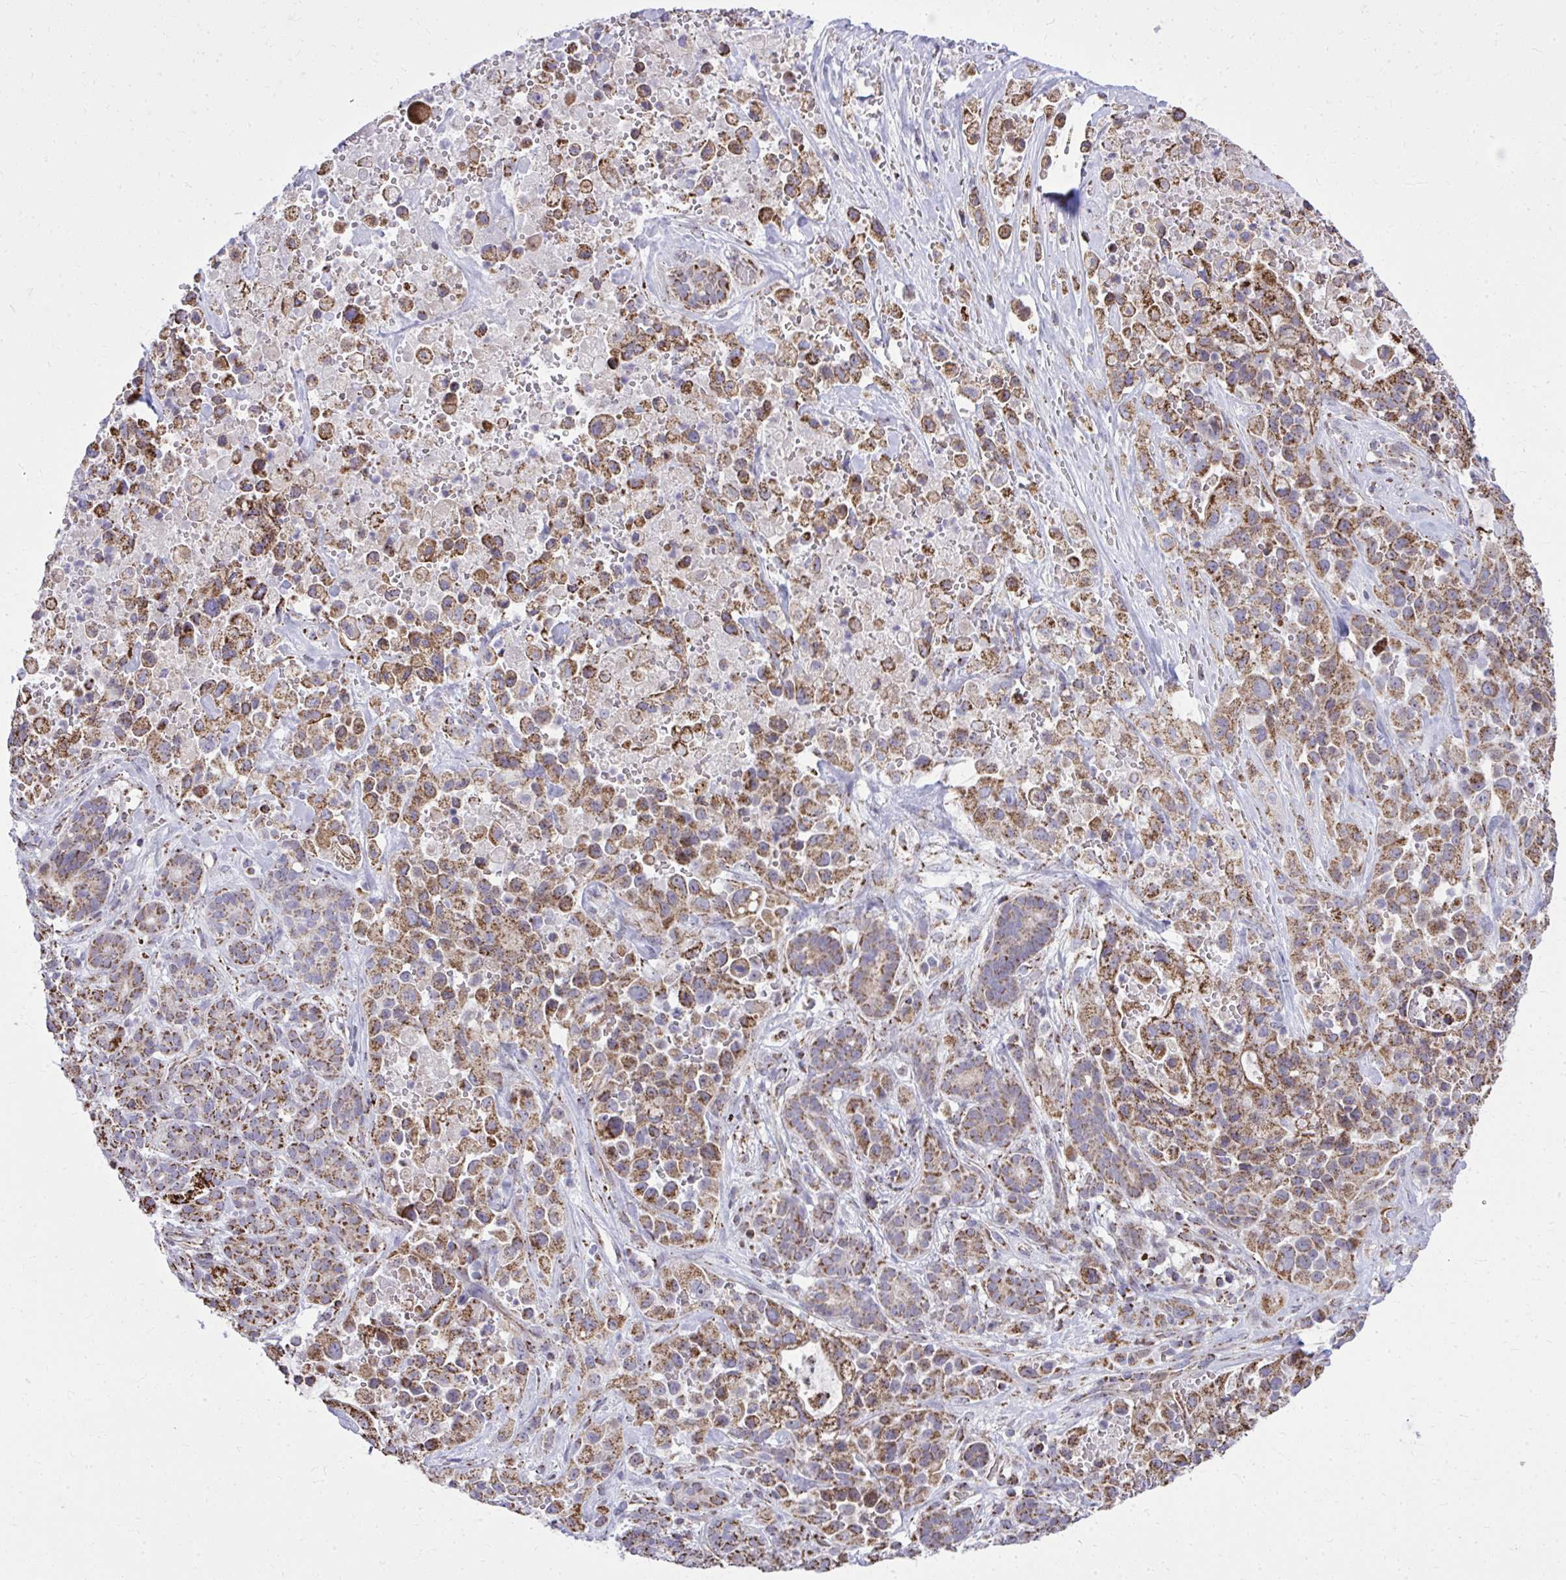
{"staining": {"intensity": "strong", "quantity": ">75%", "location": "cytoplasmic/membranous"}, "tissue": "pancreatic cancer", "cell_type": "Tumor cells", "image_type": "cancer", "snomed": [{"axis": "morphology", "description": "Adenocarcinoma, NOS"}, {"axis": "topography", "description": "Pancreas"}], "caption": "Human pancreatic cancer stained with a protein marker reveals strong staining in tumor cells.", "gene": "ZNF362", "patient": {"sex": "male", "age": 44}}